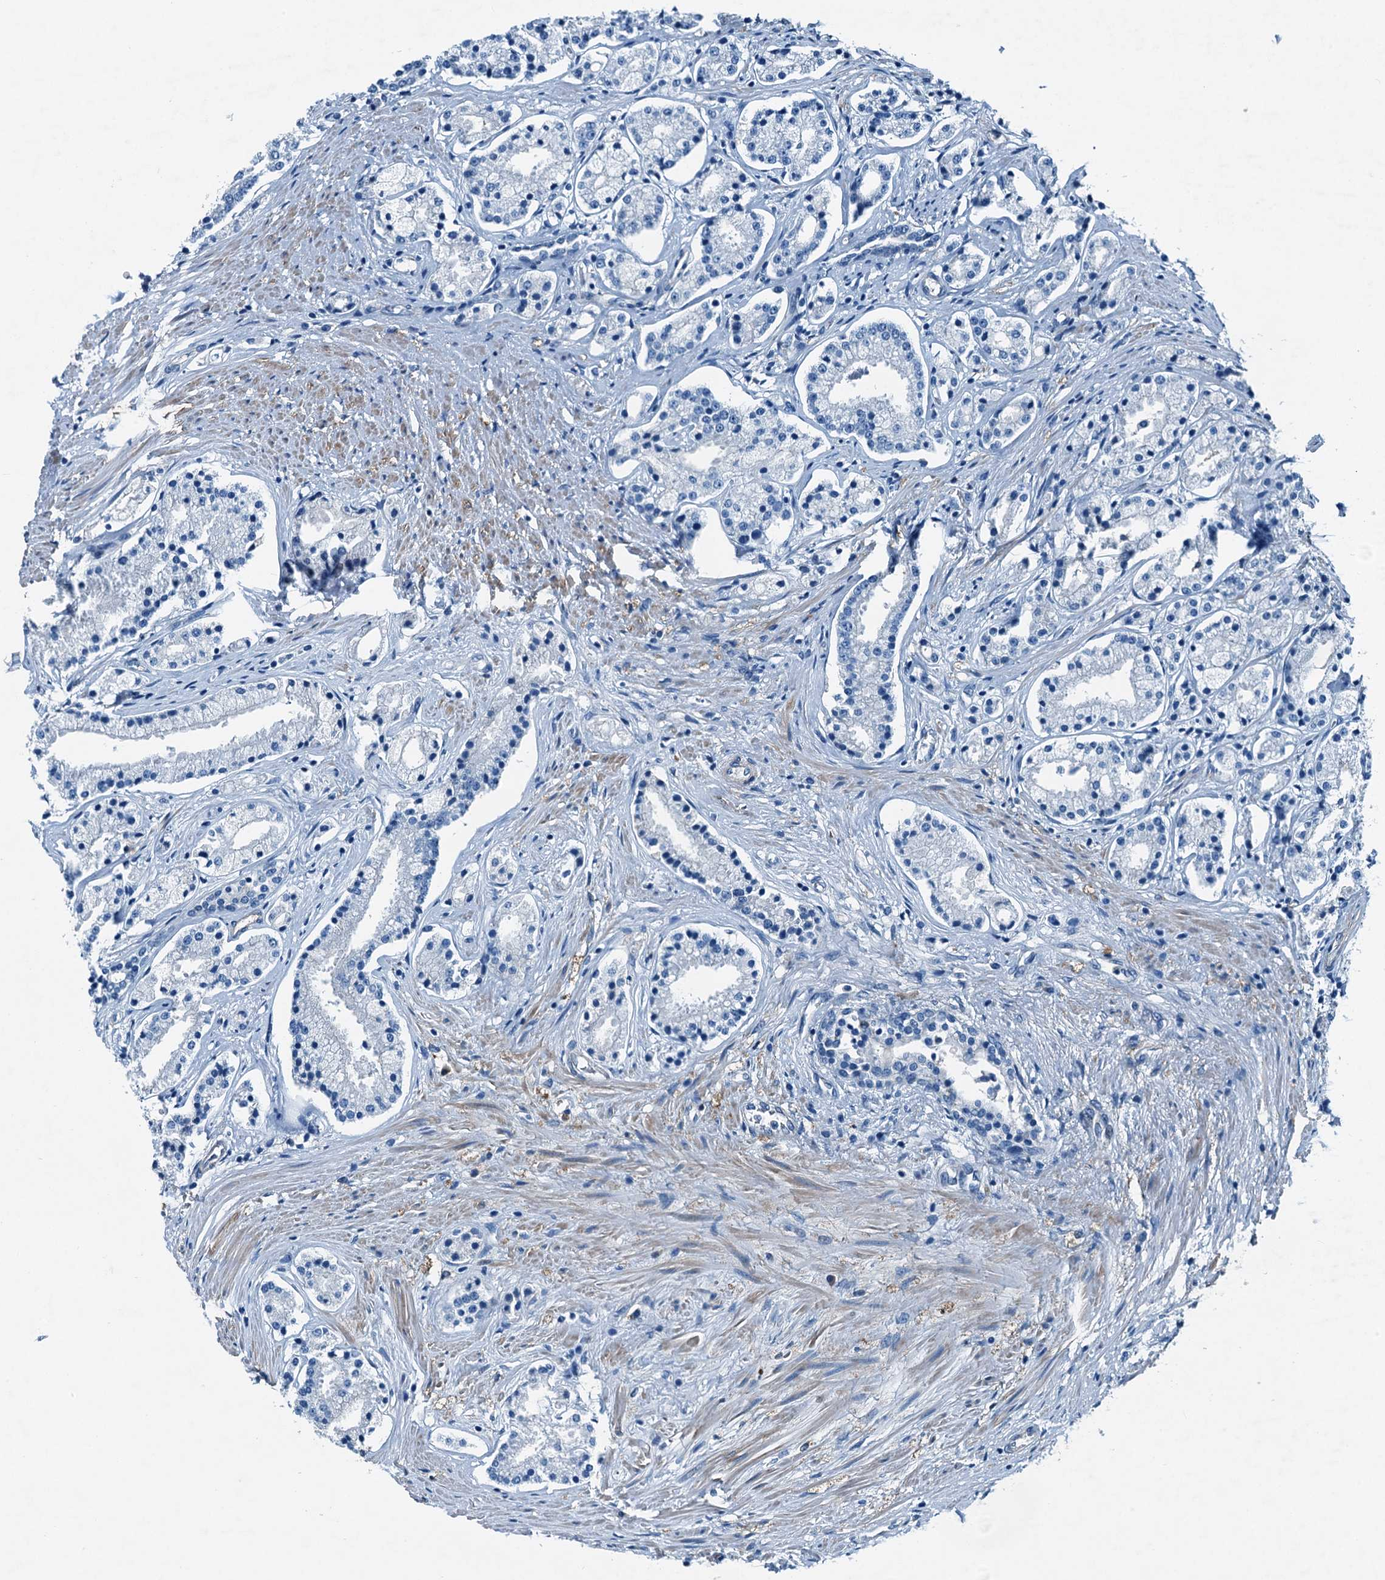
{"staining": {"intensity": "negative", "quantity": "none", "location": "none"}, "tissue": "prostate cancer", "cell_type": "Tumor cells", "image_type": "cancer", "snomed": [{"axis": "morphology", "description": "Adenocarcinoma, High grade"}, {"axis": "topography", "description": "Prostate"}], "caption": "Photomicrograph shows no protein positivity in tumor cells of prostate adenocarcinoma (high-grade) tissue.", "gene": "RAB3IL1", "patient": {"sex": "male", "age": 69}}